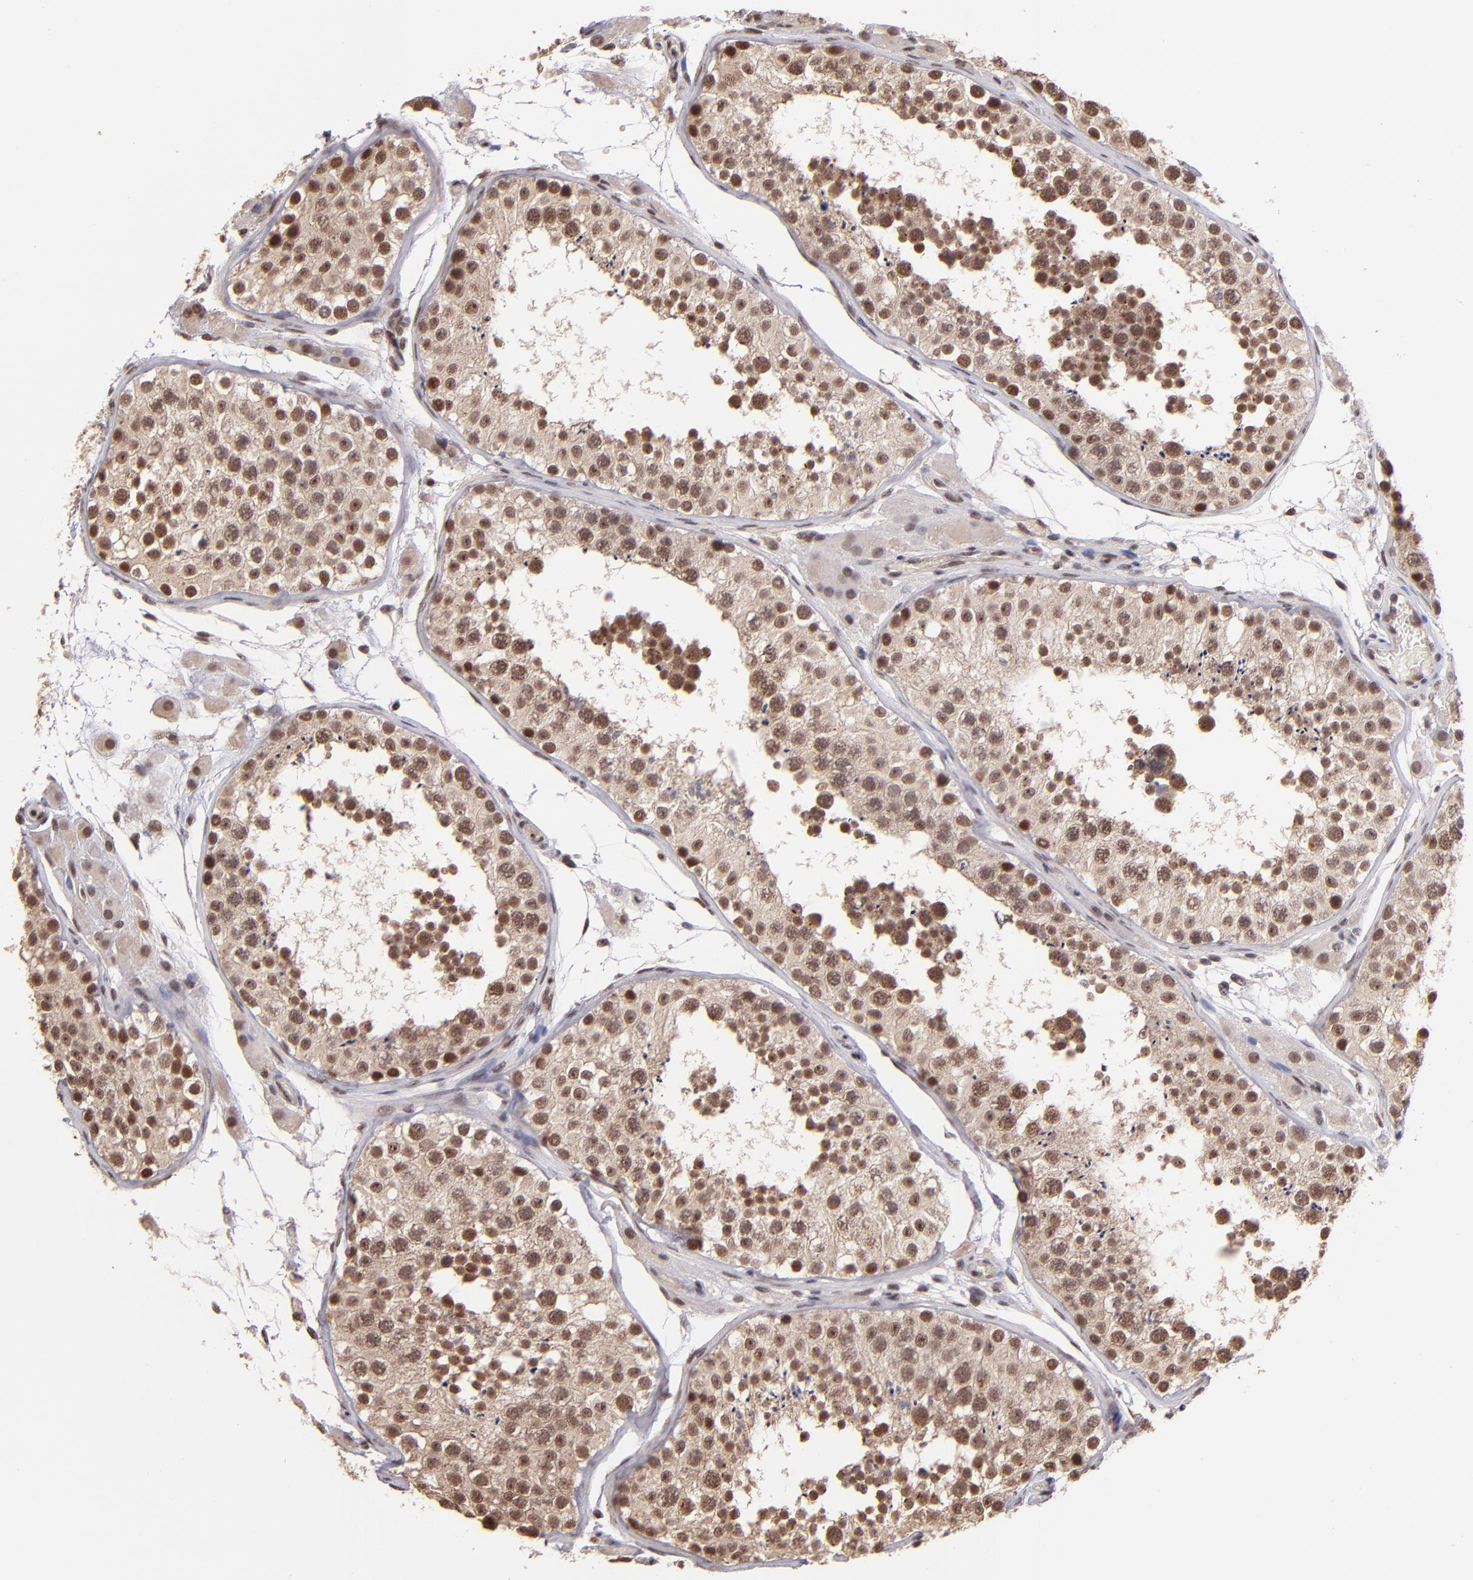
{"staining": {"intensity": "moderate", "quantity": ">75%", "location": "nuclear"}, "tissue": "testis", "cell_type": "Cells in seminiferous ducts", "image_type": "normal", "snomed": [{"axis": "morphology", "description": "Normal tissue, NOS"}, {"axis": "topography", "description": "Testis"}], "caption": "IHC micrograph of unremarkable testis: human testis stained using immunohistochemistry (IHC) demonstrates medium levels of moderate protein expression localized specifically in the nuclear of cells in seminiferous ducts, appearing as a nuclear brown color.", "gene": "TERF2", "patient": {"sex": "male", "age": 26}}